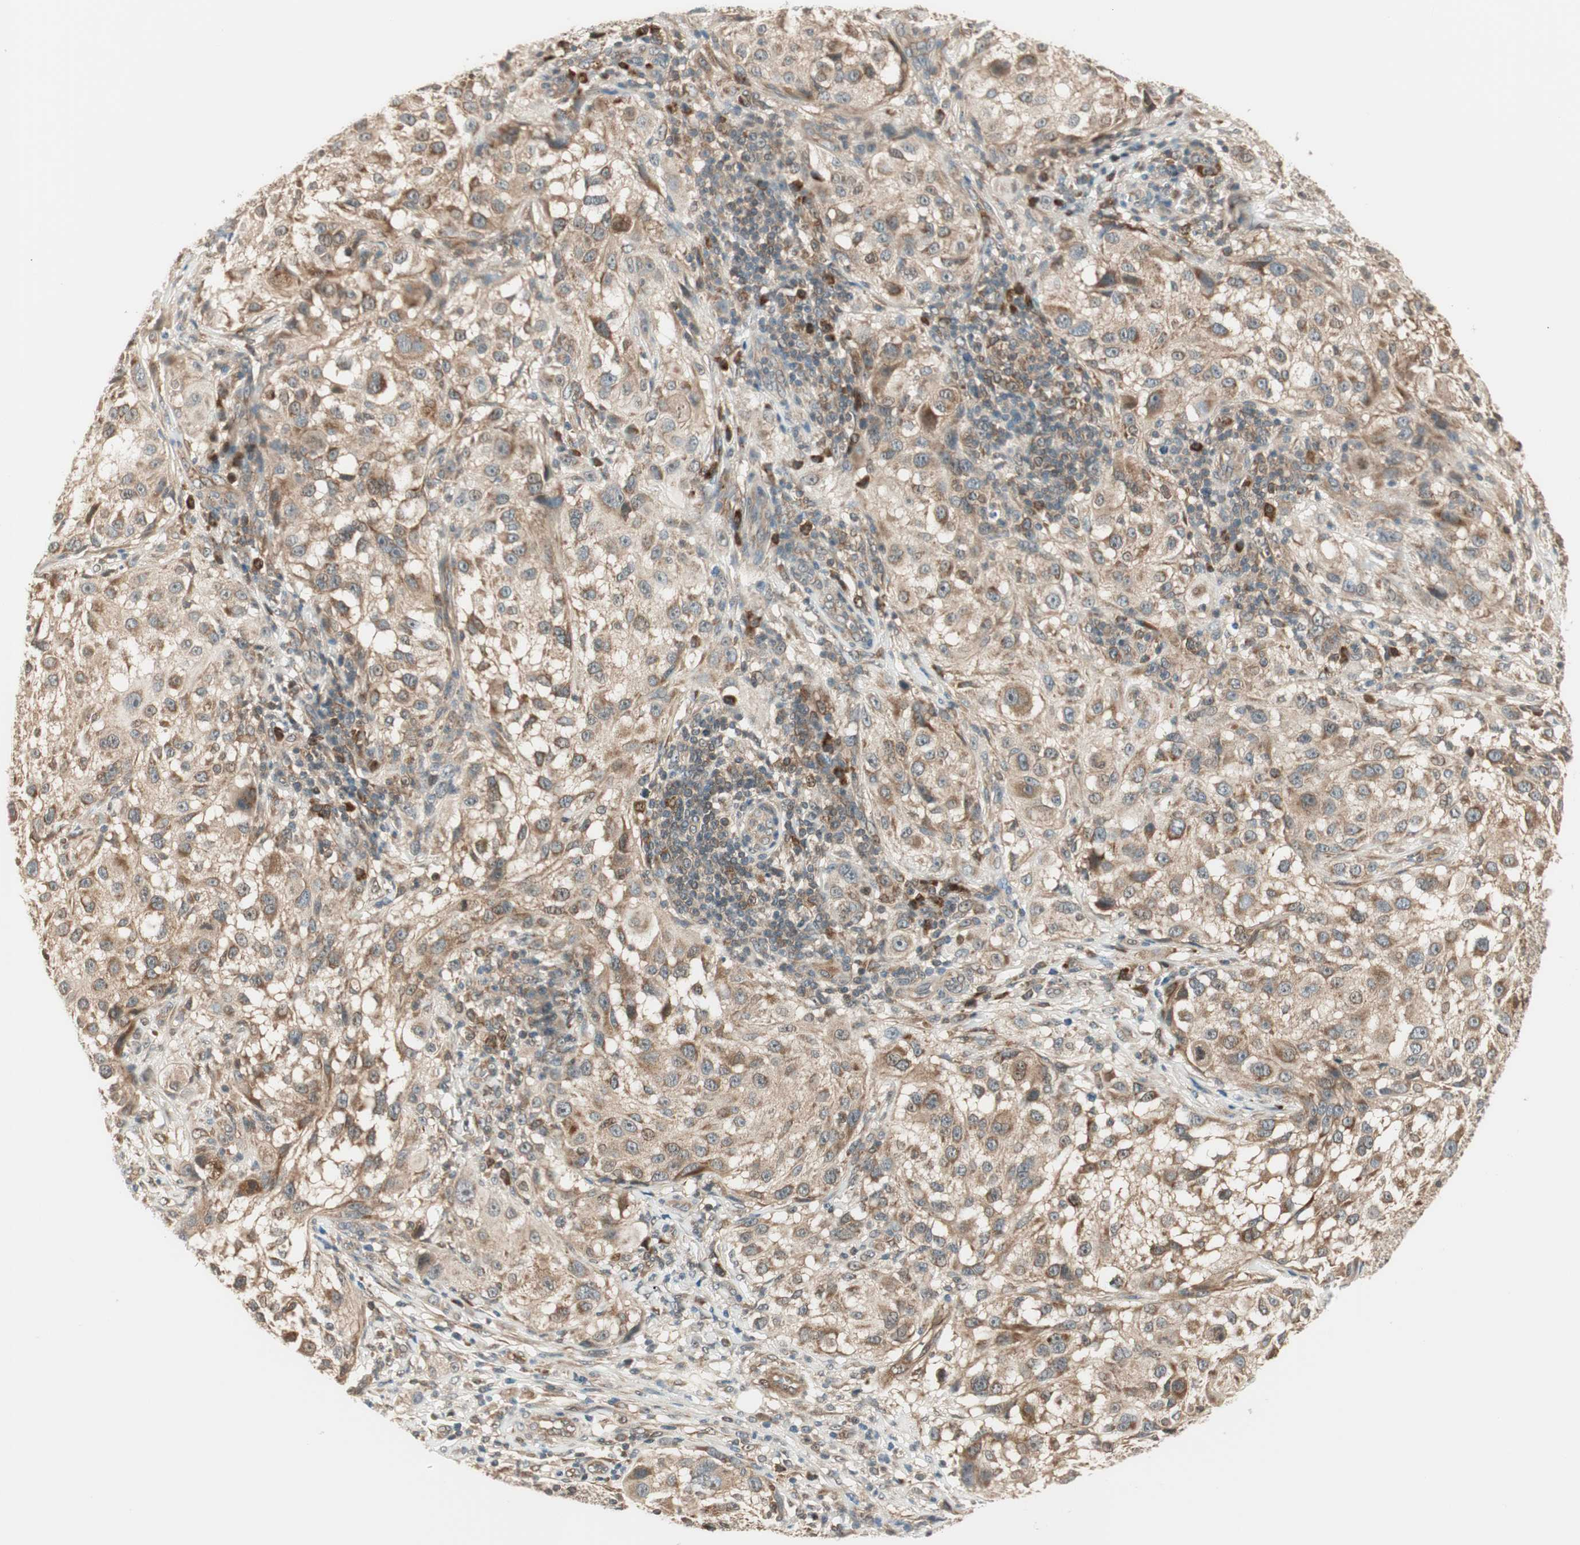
{"staining": {"intensity": "weak", "quantity": ">75%", "location": "cytoplasmic/membranous"}, "tissue": "melanoma", "cell_type": "Tumor cells", "image_type": "cancer", "snomed": [{"axis": "morphology", "description": "Necrosis, NOS"}, {"axis": "morphology", "description": "Malignant melanoma, NOS"}, {"axis": "topography", "description": "Skin"}], "caption": "High-magnification brightfield microscopy of malignant melanoma stained with DAB (3,3'-diaminobenzidine) (brown) and counterstained with hematoxylin (blue). tumor cells exhibit weak cytoplasmic/membranous positivity is seen in about>75% of cells. The protein is stained brown, and the nuclei are stained in blue (DAB (3,3'-diaminobenzidine) IHC with brightfield microscopy, high magnification).", "gene": "IPO5", "patient": {"sex": "female", "age": 87}}